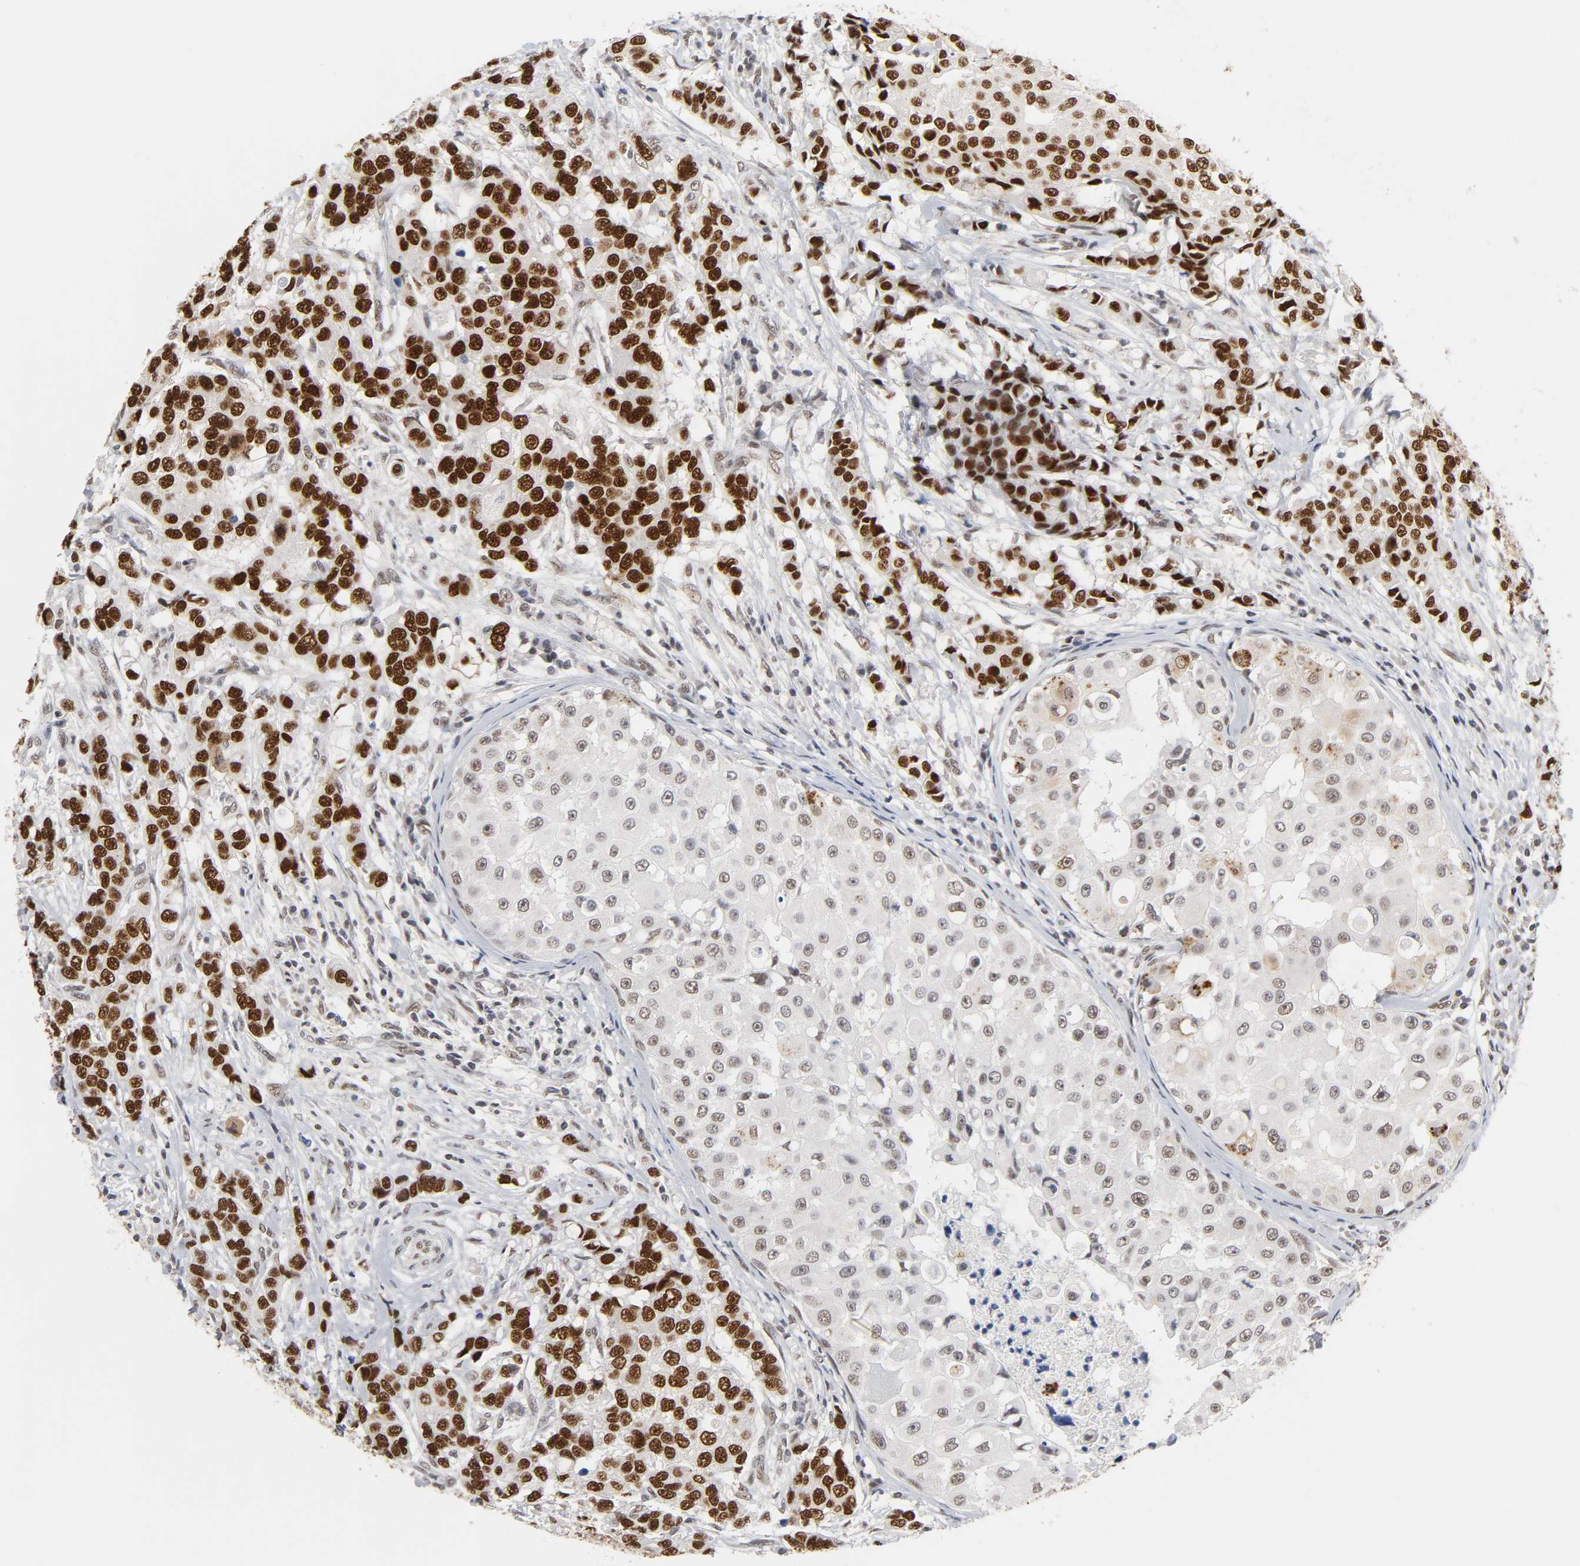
{"staining": {"intensity": "strong", "quantity": "25%-75%", "location": "nuclear"}, "tissue": "breast cancer", "cell_type": "Tumor cells", "image_type": "cancer", "snomed": [{"axis": "morphology", "description": "Duct carcinoma"}, {"axis": "topography", "description": "Breast"}], "caption": "DAB (3,3'-diaminobenzidine) immunohistochemical staining of breast infiltrating ductal carcinoma displays strong nuclear protein positivity in about 25%-75% of tumor cells. (Stains: DAB (3,3'-diaminobenzidine) in brown, nuclei in blue, Microscopy: brightfield microscopy at high magnification).", "gene": "TRIM33", "patient": {"sex": "female", "age": 27}}